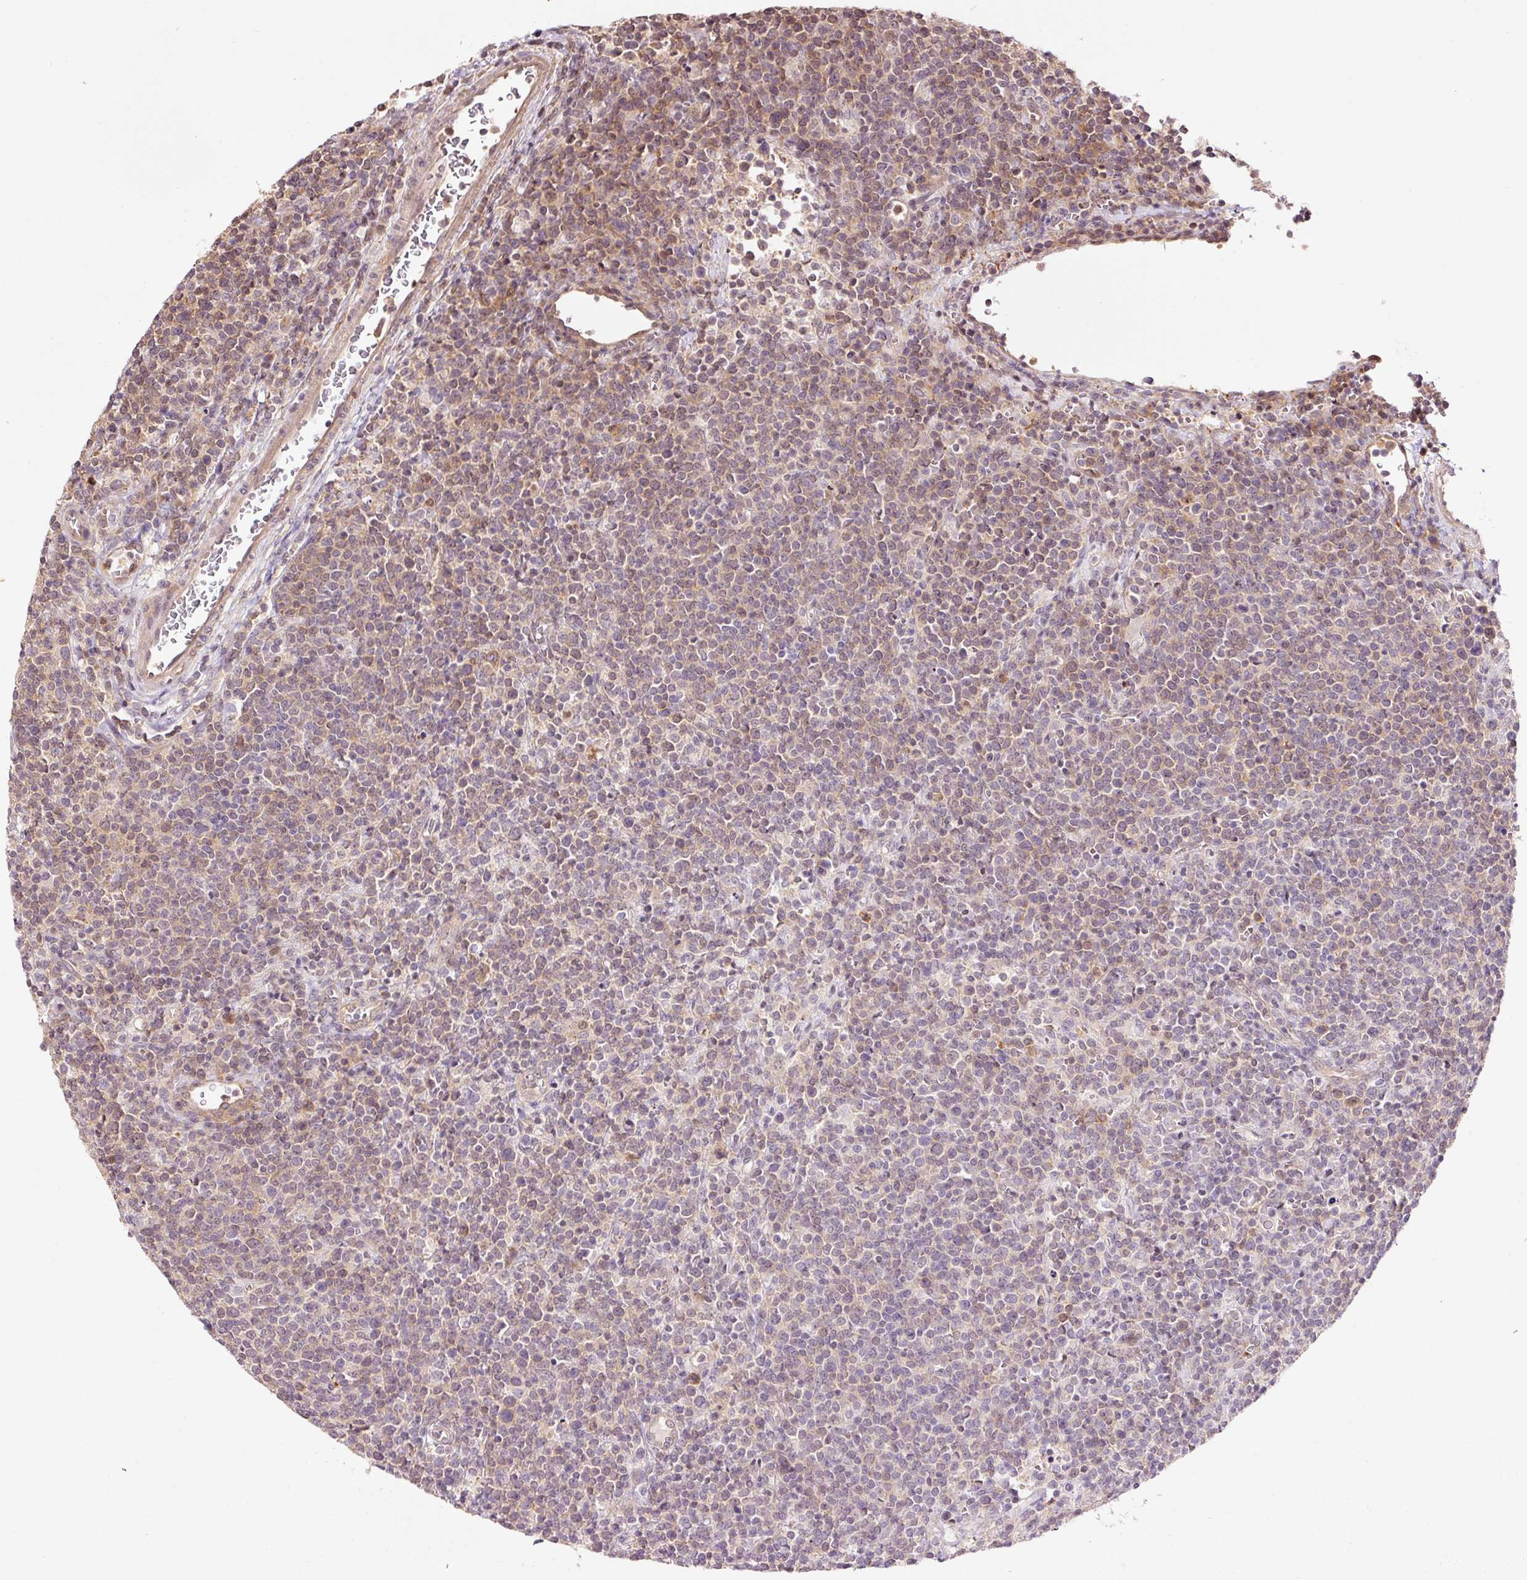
{"staining": {"intensity": "weak", "quantity": "<25%", "location": "cytoplasmic/membranous,nuclear"}, "tissue": "lymphoma", "cell_type": "Tumor cells", "image_type": "cancer", "snomed": [{"axis": "morphology", "description": "Malignant lymphoma, non-Hodgkin's type, High grade"}, {"axis": "topography", "description": "Lymph node"}], "caption": "There is no significant expression in tumor cells of high-grade malignant lymphoma, non-Hodgkin's type.", "gene": "FBXL14", "patient": {"sex": "male", "age": 61}}